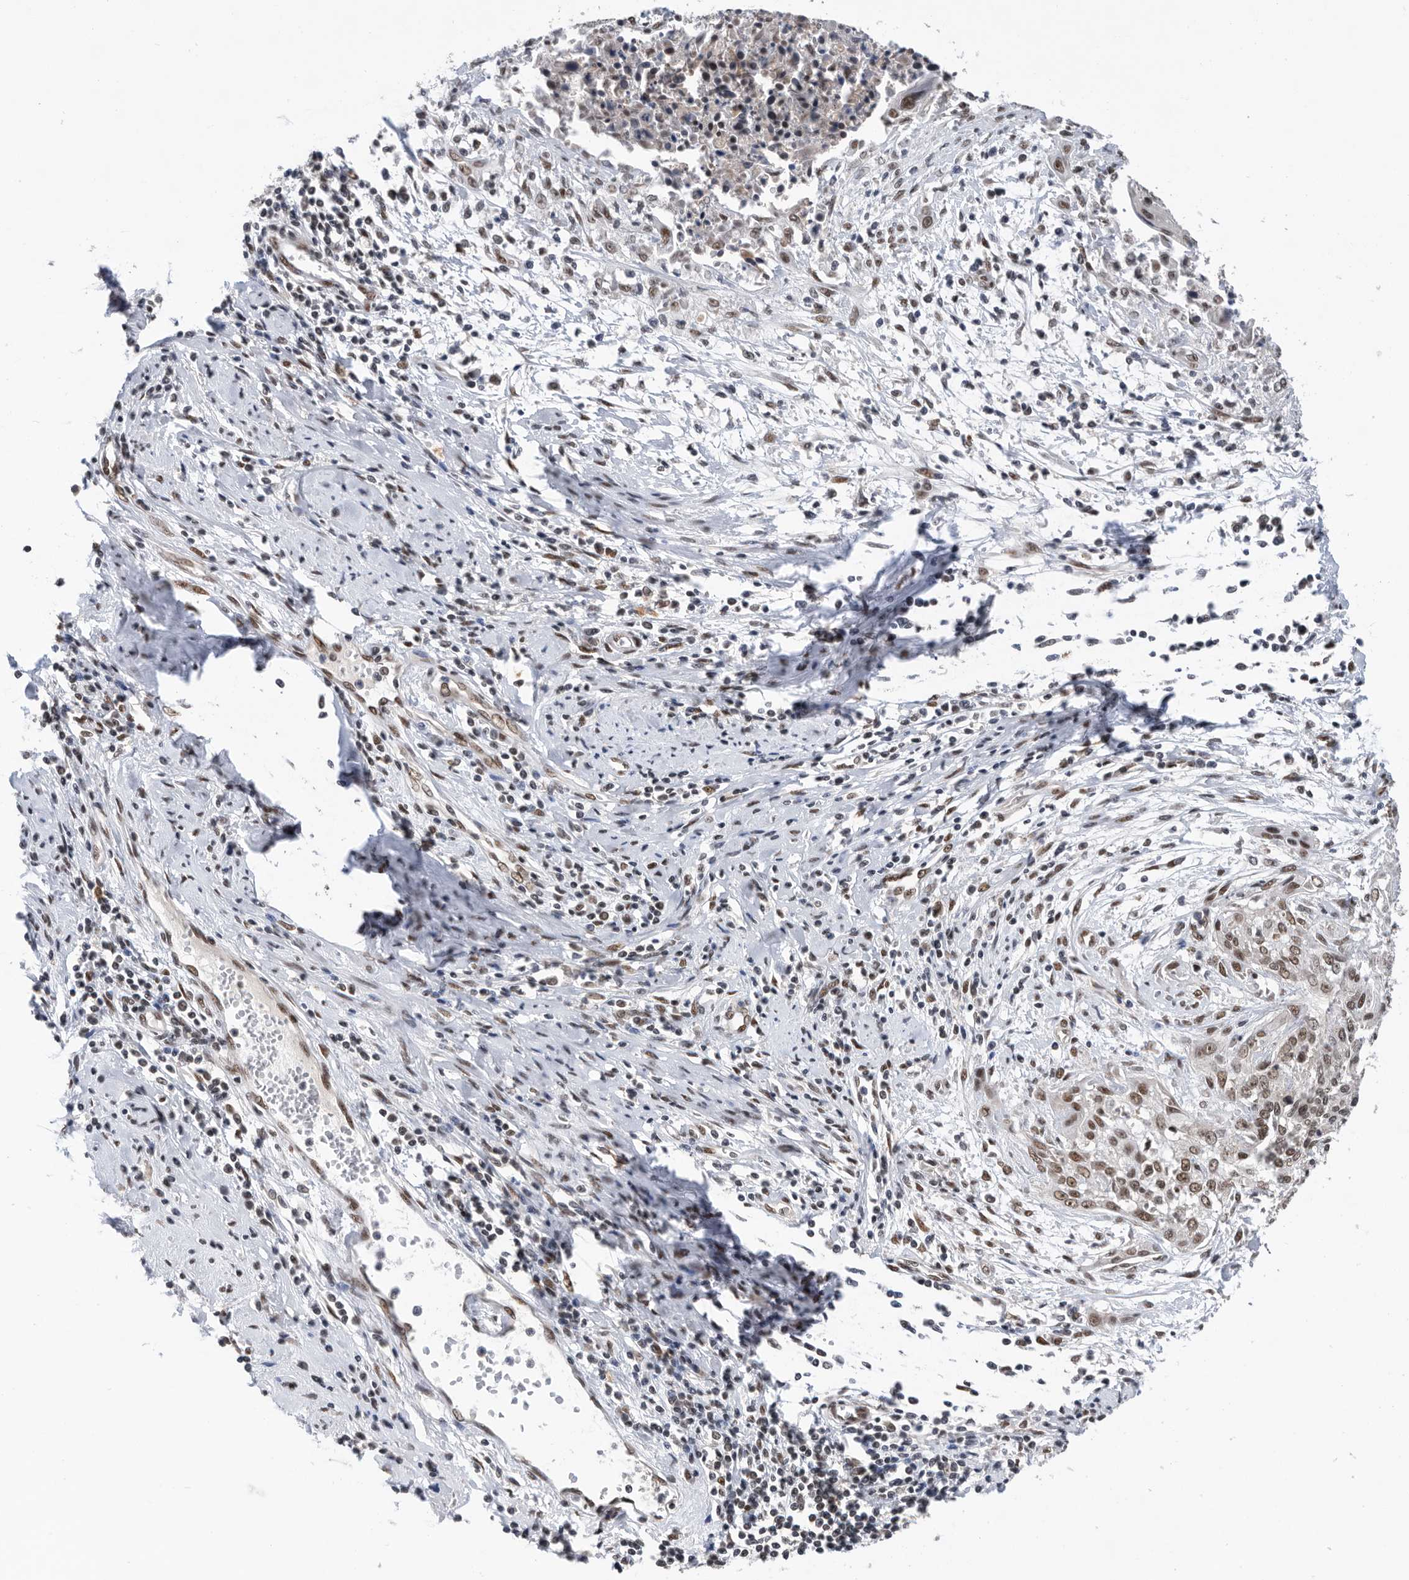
{"staining": {"intensity": "moderate", "quantity": ">75%", "location": "nuclear"}, "tissue": "cervical cancer", "cell_type": "Tumor cells", "image_type": "cancer", "snomed": [{"axis": "morphology", "description": "Squamous cell carcinoma, NOS"}, {"axis": "topography", "description": "Cervix"}], "caption": "Tumor cells reveal medium levels of moderate nuclear staining in about >75% of cells in human squamous cell carcinoma (cervical). Immunohistochemistry stains the protein of interest in brown and the nuclei are stained blue.", "gene": "ZNF260", "patient": {"sex": "female", "age": 55}}